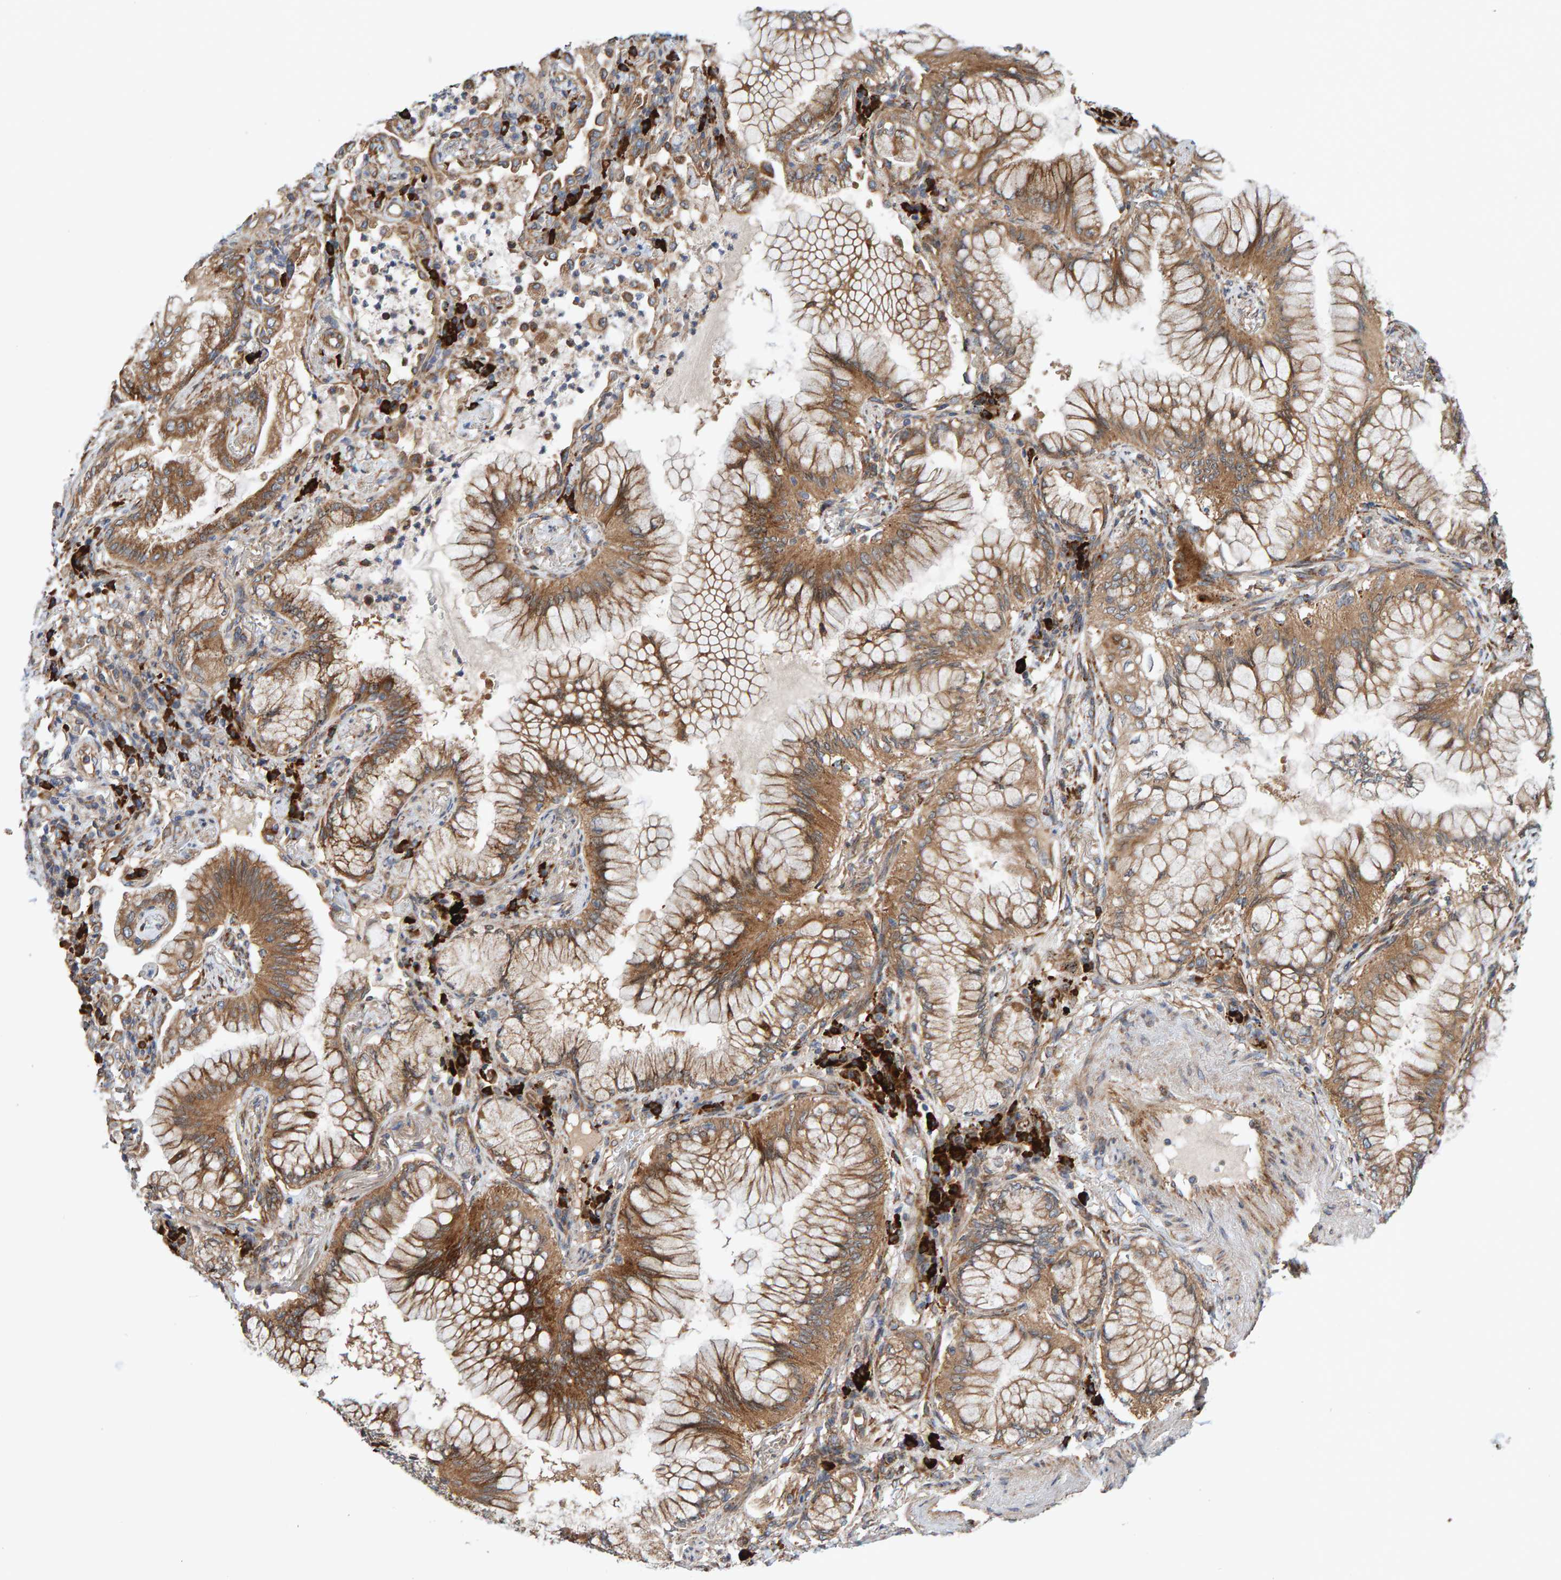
{"staining": {"intensity": "moderate", "quantity": ">75%", "location": "cytoplasmic/membranous"}, "tissue": "lung cancer", "cell_type": "Tumor cells", "image_type": "cancer", "snomed": [{"axis": "morphology", "description": "Adenocarcinoma, NOS"}, {"axis": "topography", "description": "Lung"}], "caption": "IHC staining of adenocarcinoma (lung), which demonstrates medium levels of moderate cytoplasmic/membranous staining in about >75% of tumor cells indicating moderate cytoplasmic/membranous protein expression. The staining was performed using DAB (3,3'-diaminobenzidine) (brown) for protein detection and nuclei were counterstained in hematoxylin (blue).", "gene": "KIAA0753", "patient": {"sex": "female", "age": 70}}